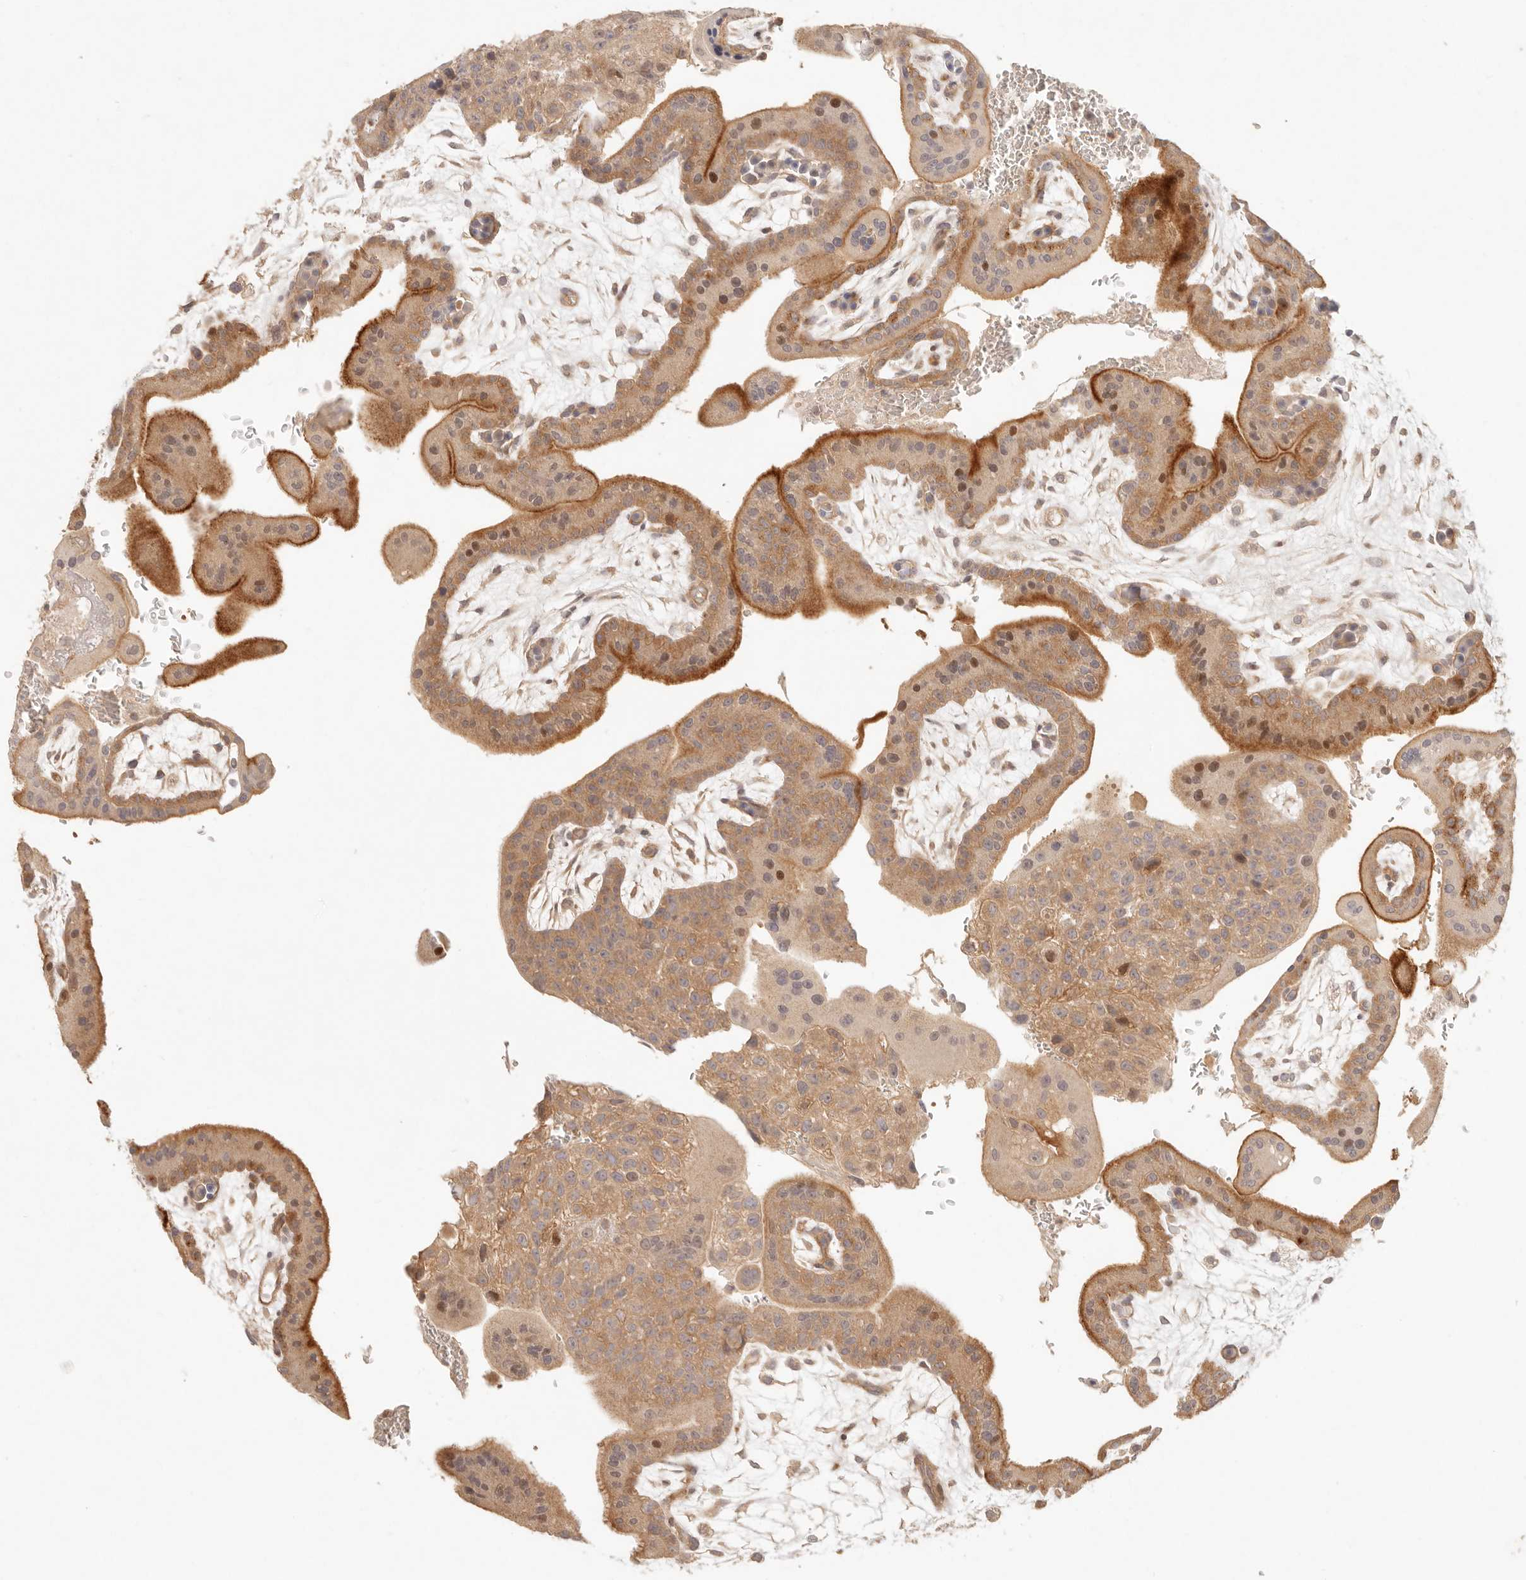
{"staining": {"intensity": "moderate", "quantity": ">75%", "location": "cytoplasmic/membranous,nuclear"}, "tissue": "placenta", "cell_type": "Trophoblastic cells", "image_type": "normal", "snomed": [{"axis": "morphology", "description": "Normal tissue, NOS"}, {"axis": "topography", "description": "Placenta"}], "caption": "Normal placenta was stained to show a protein in brown. There is medium levels of moderate cytoplasmic/membranous,nuclear expression in about >75% of trophoblastic cells.", "gene": "PPP1R3B", "patient": {"sex": "female", "age": 35}}